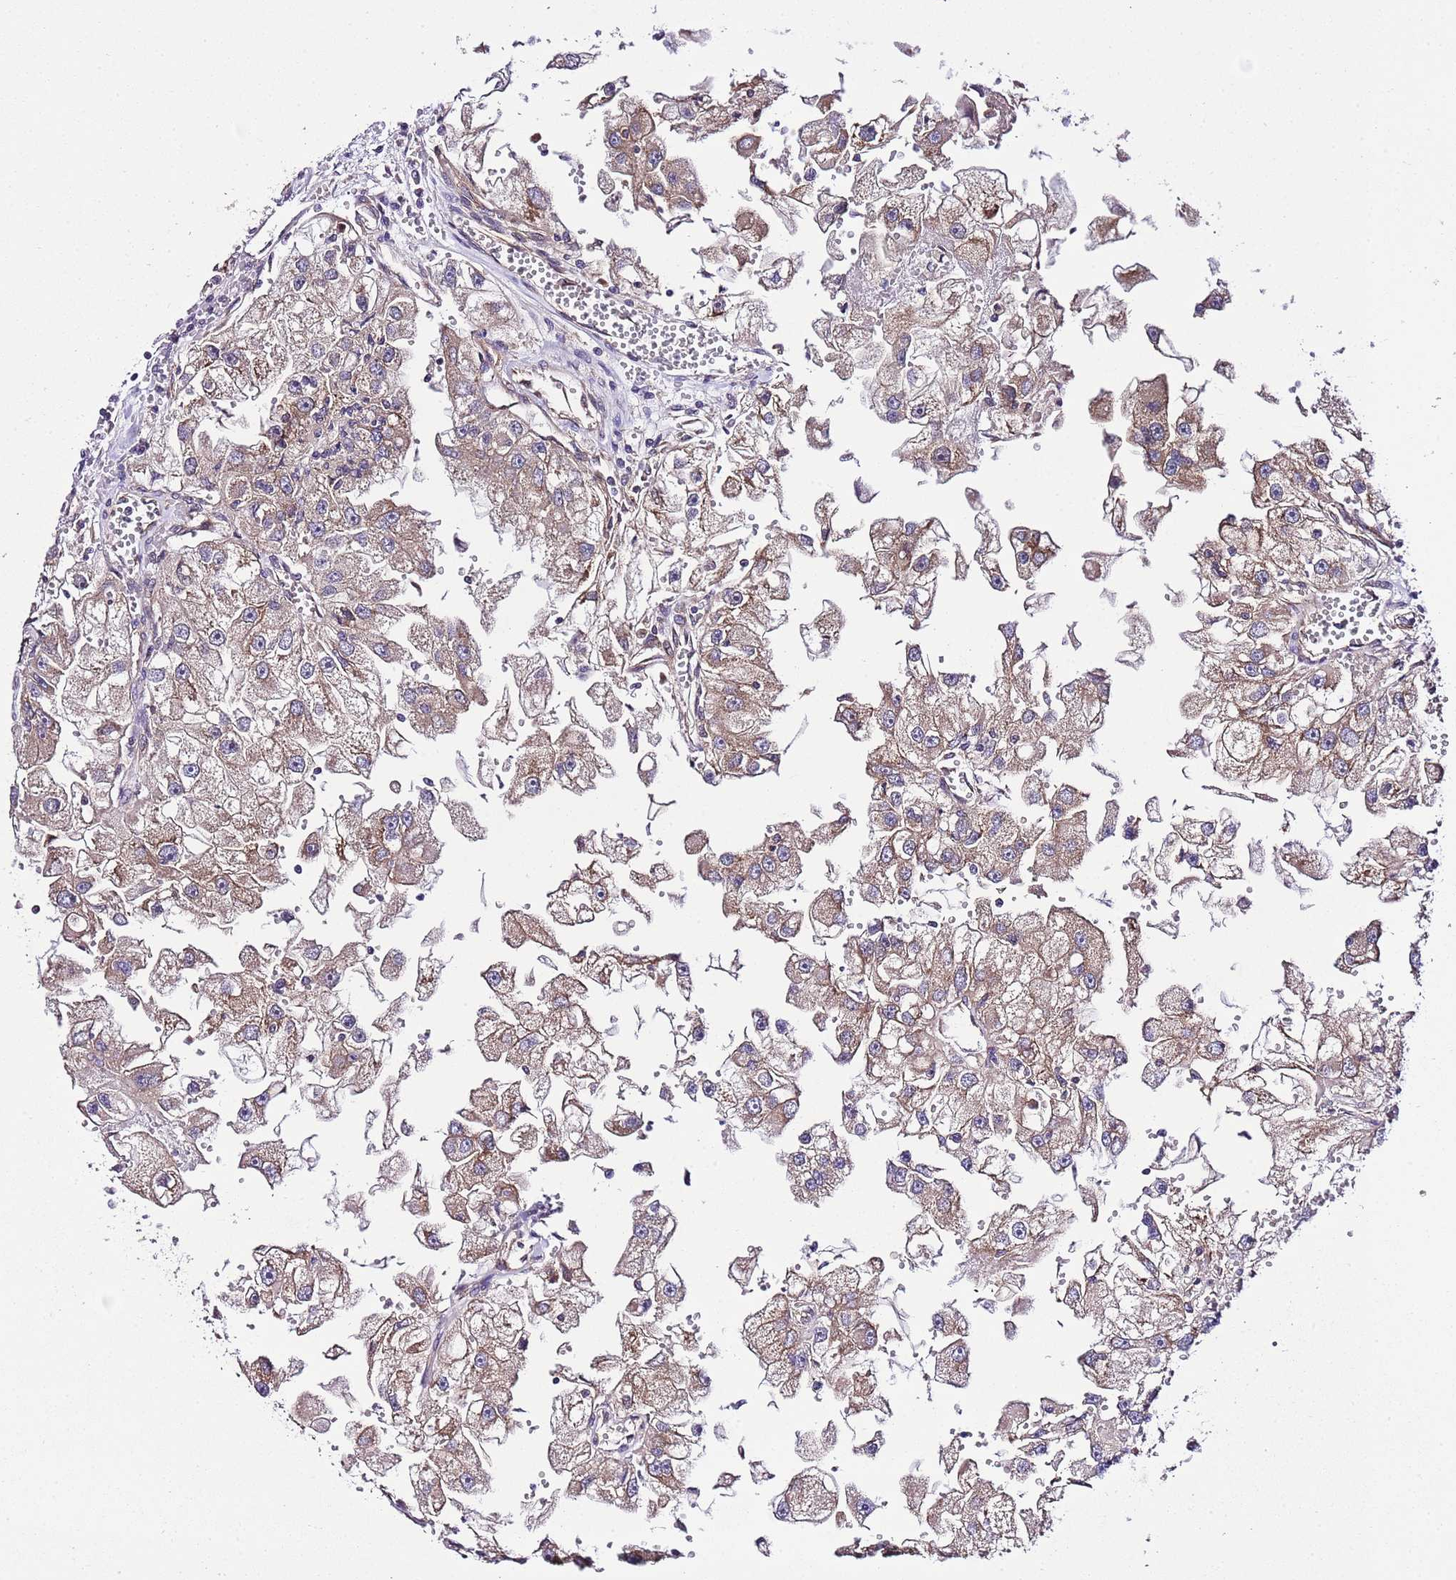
{"staining": {"intensity": "weak", "quantity": ">75%", "location": "cytoplasmic/membranous"}, "tissue": "renal cancer", "cell_type": "Tumor cells", "image_type": "cancer", "snomed": [{"axis": "morphology", "description": "Adenocarcinoma, NOS"}, {"axis": "topography", "description": "Kidney"}], "caption": "Immunohistochemical staining of human adenocarcinoma (renal) demonstrates weak cytoplasmic/membranous protein expression in about >75% of tumor cells.", "gene": "DONSON", "patient": {"sex": "male", "age": 63}}